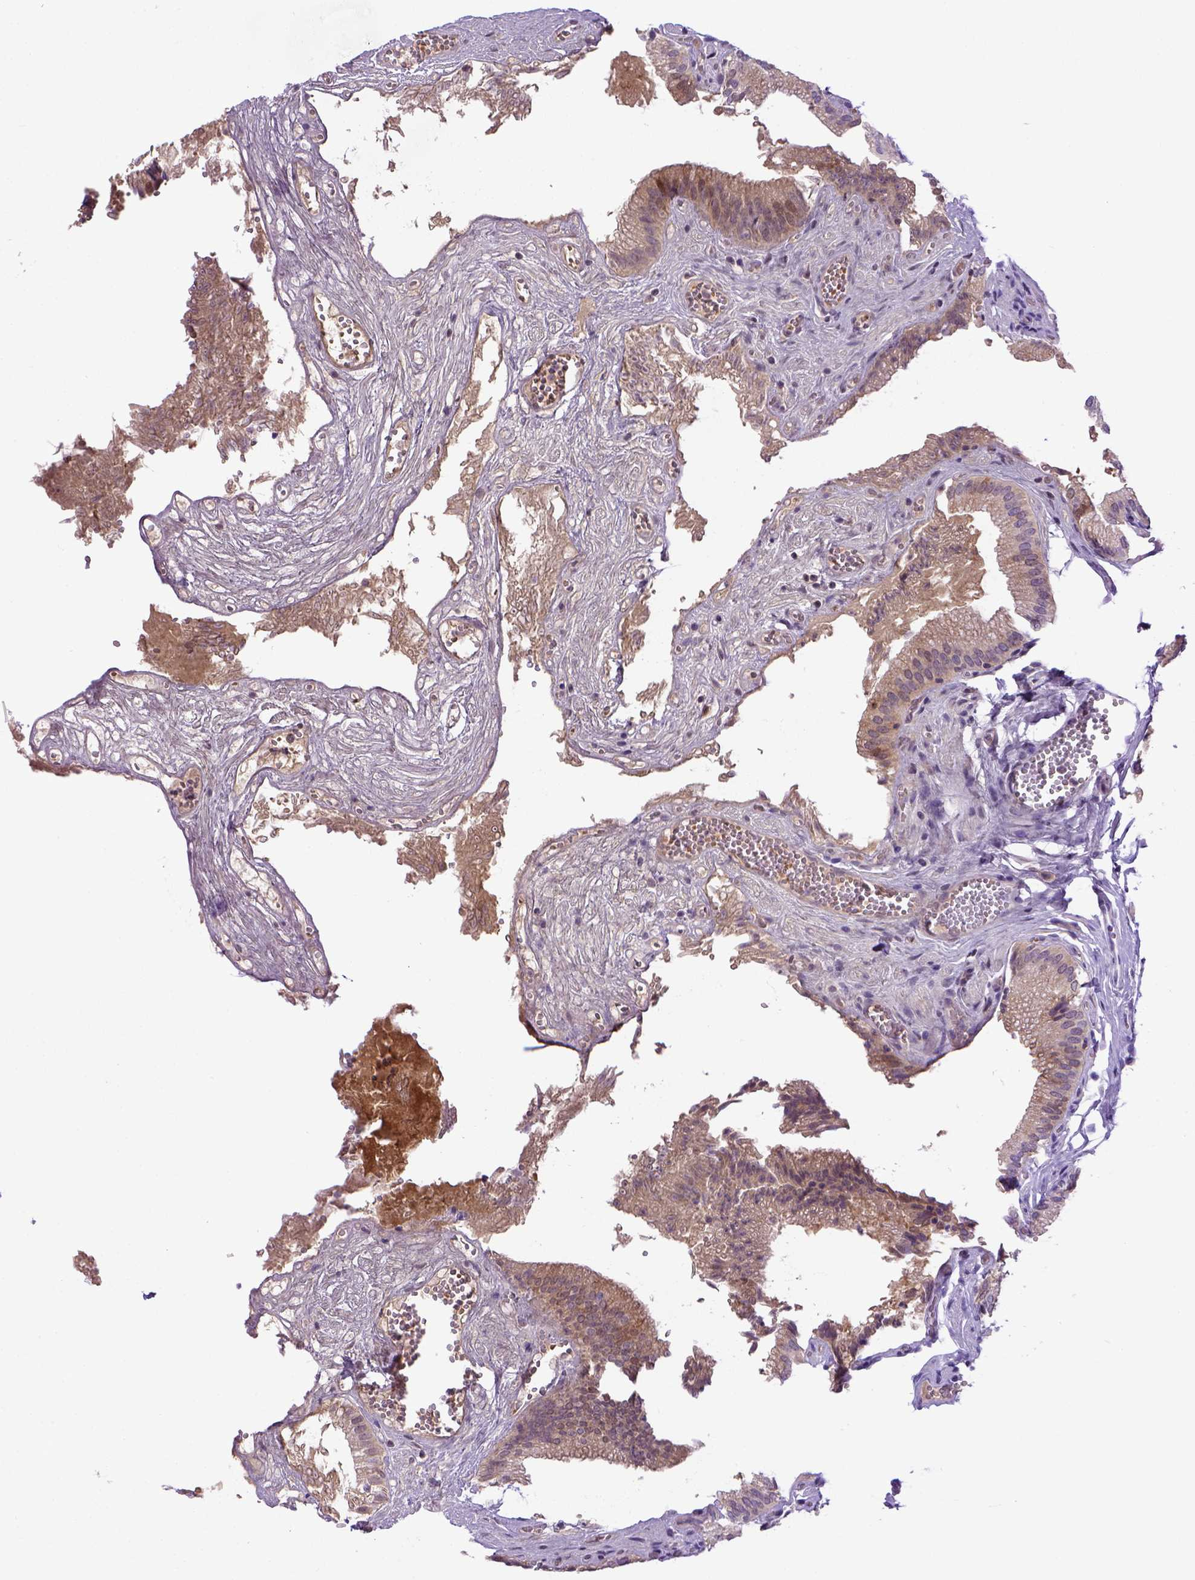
{"staining": {"intensity": "moderate", "quantity": ">75%", "location": "cytoplasmic/membranous"}, "tissue": "gallbladder", "cell_type": "Glandular cells", "image_type": "normal", "snomed": [{"axis": "morphology", "description": "Normal tissue, NOS"}, {"axis": "topography", "description": "Gallbladder"}, {"axis": "topography", "description": "Peripheral nerve tissue"}], "caption": "IHC of benign gallbladder reveals medium levels of moderate cytoplasmic/membranous expression in approximately >75% of glandular cells.", "gene": "BAAT", "patient": {"sex": "male", "age": 17}}